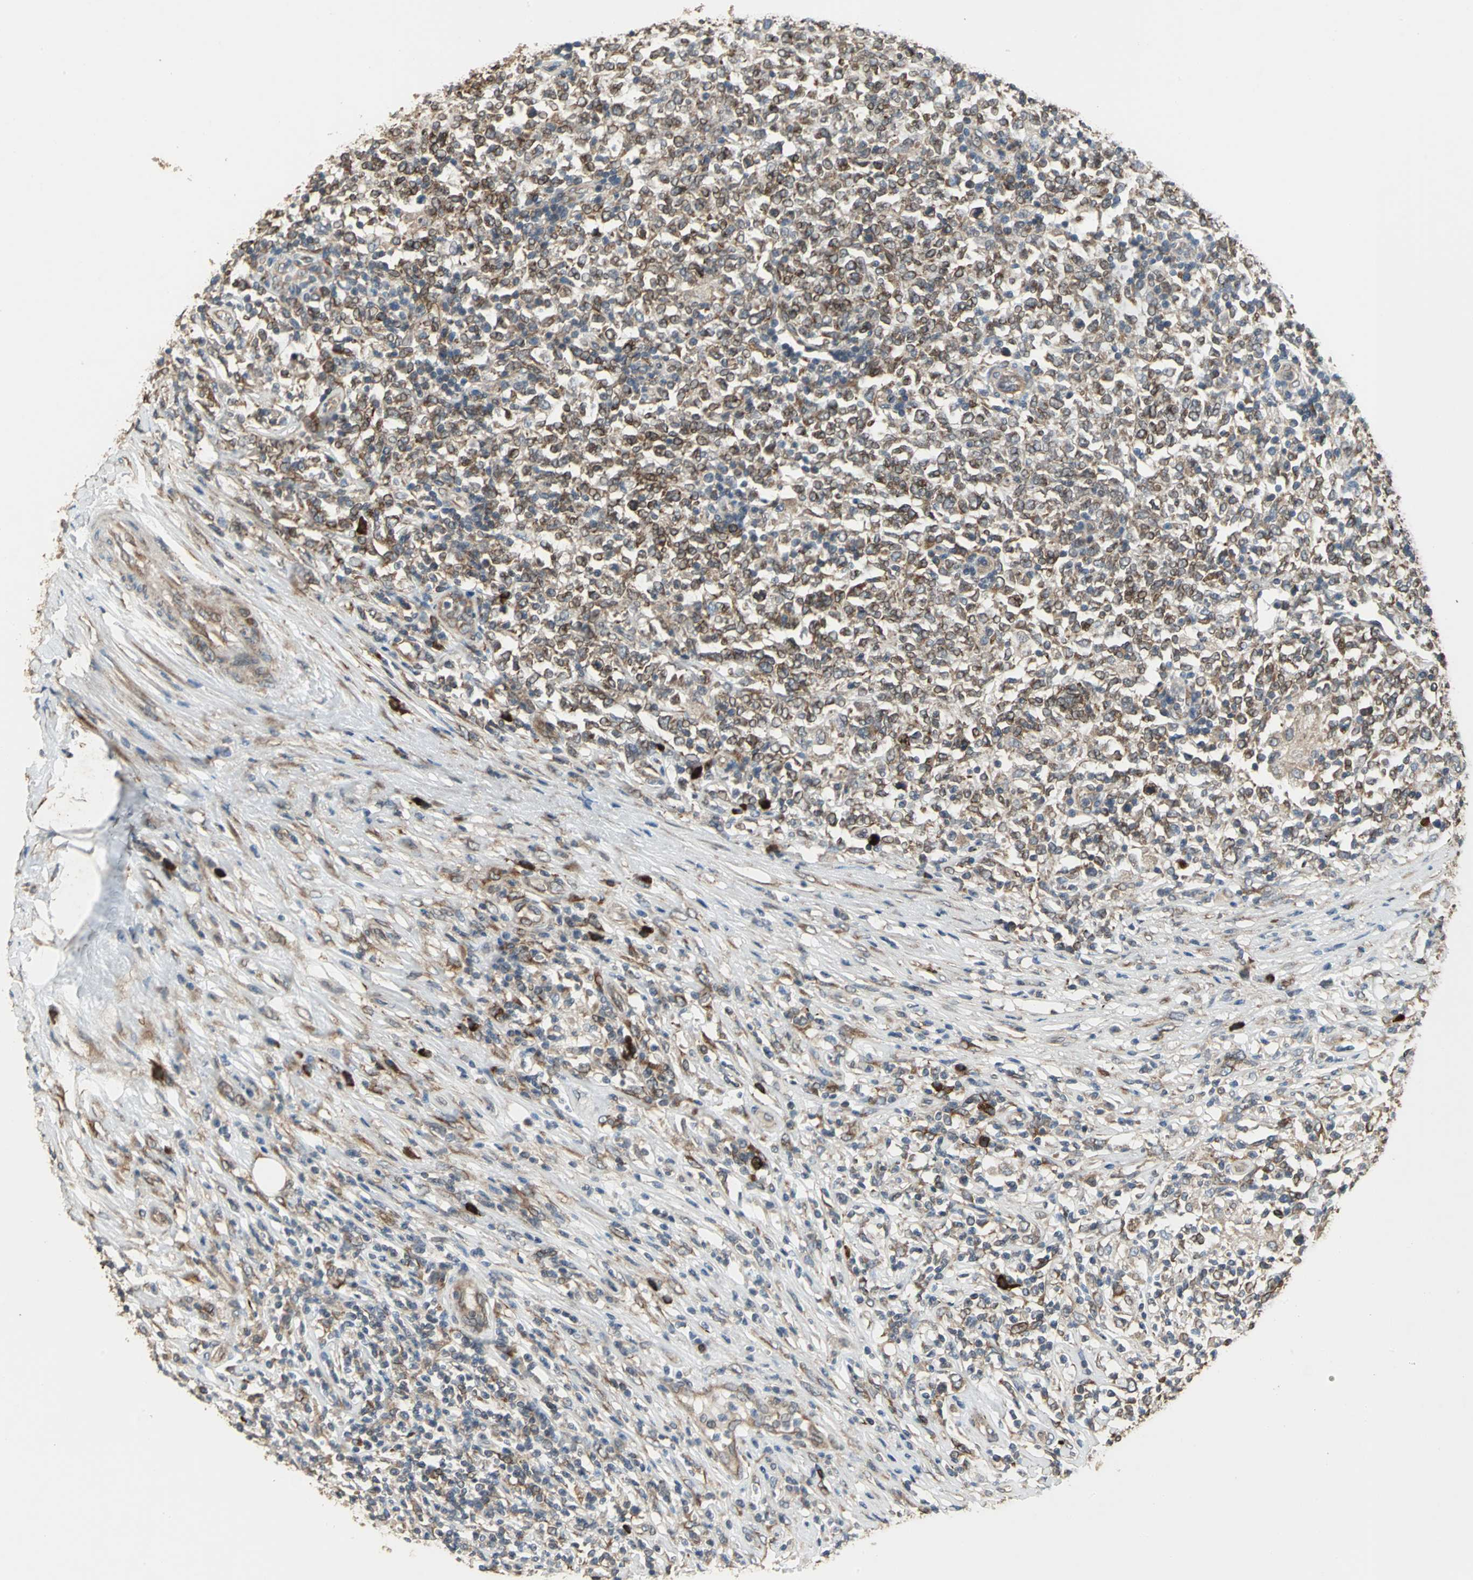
{"staining": {"intensity": "moderate", "quantity": "<25%", "location": "cytoplasmic/membranous"}, "tissue": "lymphoma", "cell_type": "Tumor cells", "image_type": "cancer", "snomed": [{"axis": "morphology", "description": "Malignant lymphoma, non-Hodgkin's type, High grade"}, {"axis": "topography", "description": "Lymph node"}], "caption": "Malignant lymphoma, non-Hodgkin's type (high-grade) stained with immunohistochemistry (IHC) demonstrates moderate cytoplasmic/membranous positivity in about <25% of tumor cells. The staining was performed using DAB (3,3'-diaminobenzidine), with brown indicating positive protein expression. Nuclei are stained blue with hematoxylin.", "gene": "SYVN1", "patient": {"sex": "female", "age": 84}}